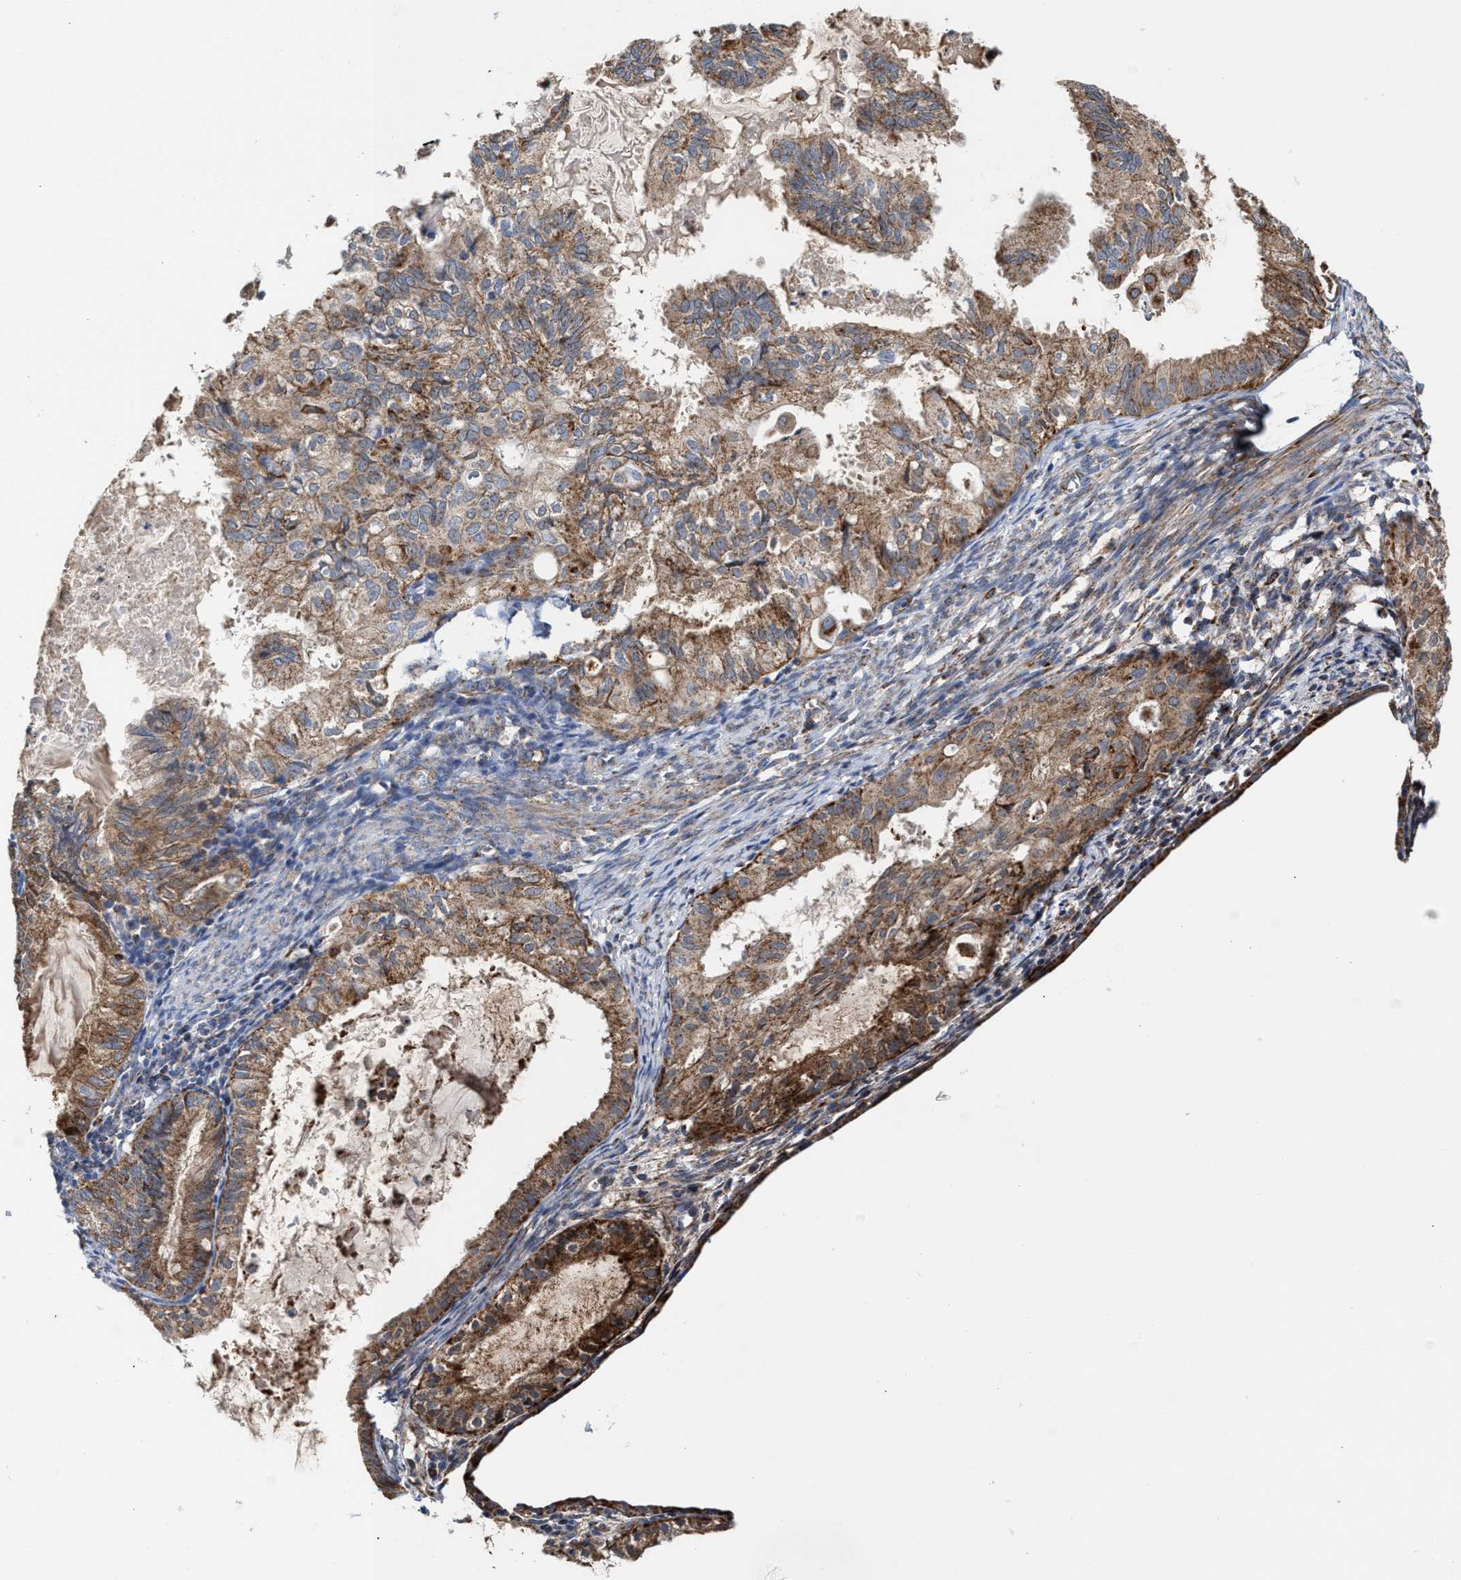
{"staining": {"intensity": "moderate", "quantity": ">75%", "location": "cytoplasmic/membranous"}, "tissue": "cervical cancer", "cell_type": "Tumor cells", "image_type": "cancer", "snomed": [{"axis": "morphology", "description": "Normal tissue, NOS"}, {"axis": "morphology", "description": "Adenocarcinoma, NOS"}, {"axis": "topography", "description": "Cervix"}, {"axis": "topography", "description": "Endometrium"}], "caption": "Immunohistochemical staining of human adenocarcinoma (cervical) reveals medium levels of moderate cytoplasmic/membranous protein staining in approximately >75% of tumor cells.", "gene": "MECR", "patient": {"sex": "female", "age": 86}}